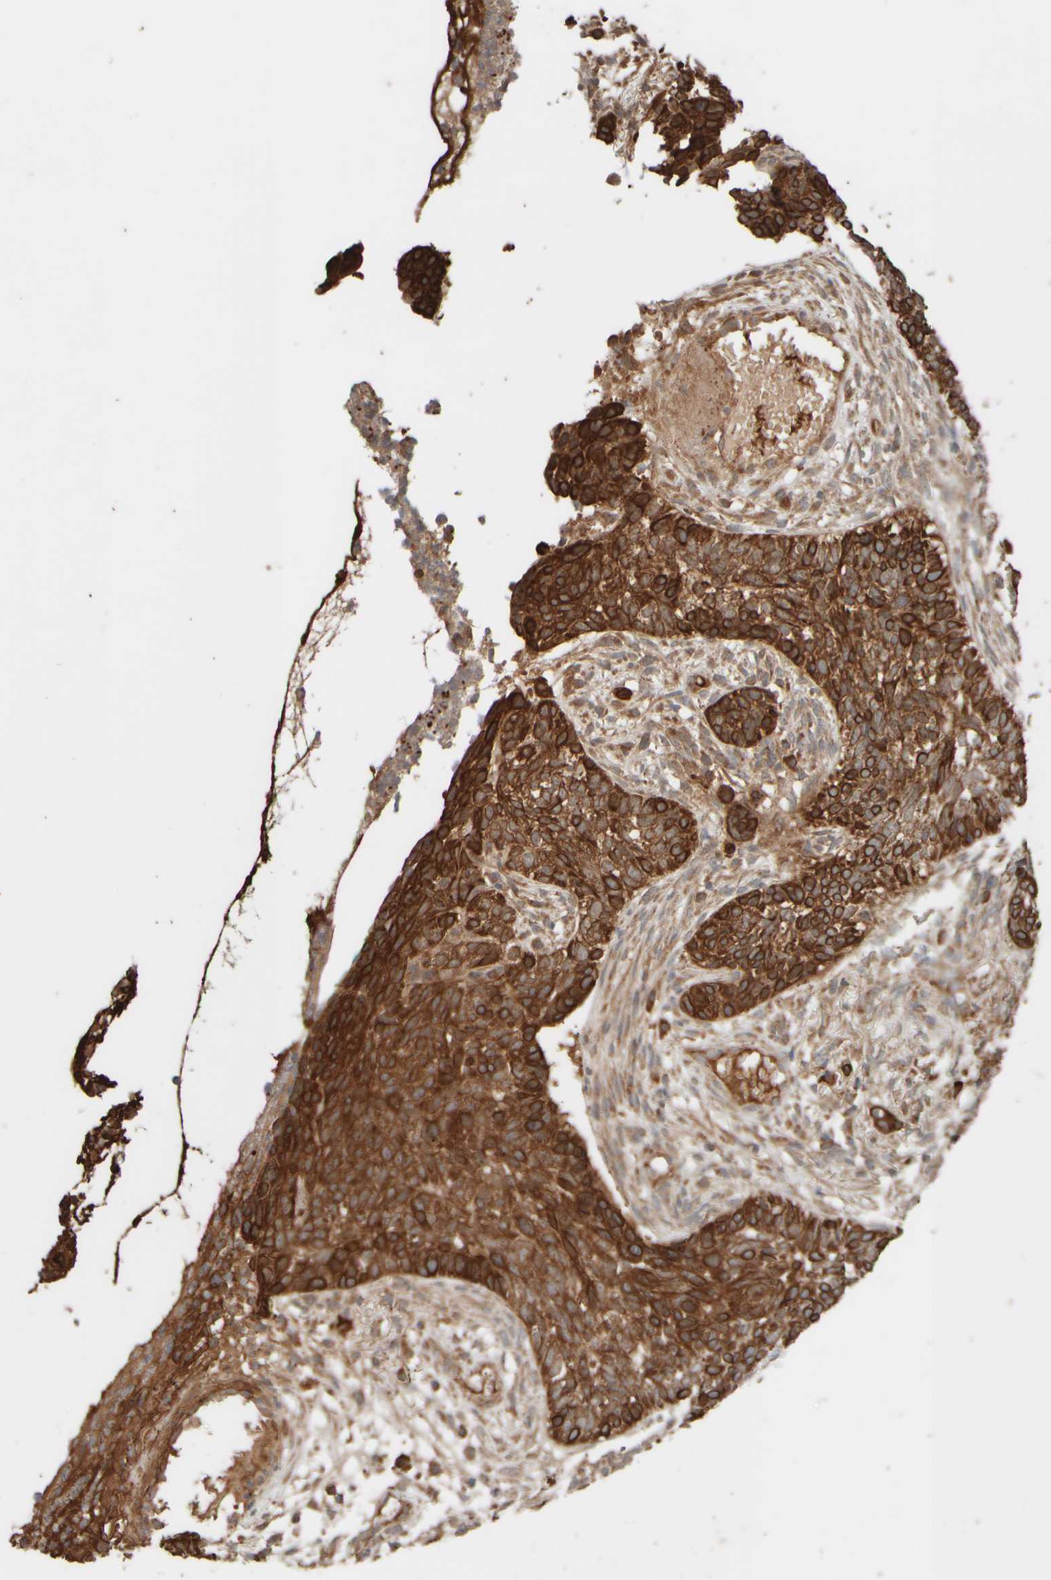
{"staining": {"intensity": "strong", "quantity": ">75%", "location": "cytoplasmic/membranous"}, "tissue": "skin cancer", "cell_type": "Tumor cells", "image_type": "cancer", "snomed": [{"axis": "morphology", "description": "Basal cell carcinoma"}, {"axis": "topography", "description": "Skin"}], "caption": "Immunohistochemistry of skin cancer reveals high levels of strong cytoplasmic/membranous expression in about >75% of tumor cells.", "gene": "EIF2B3", "patient": {"sex": "male", "age": 85}}